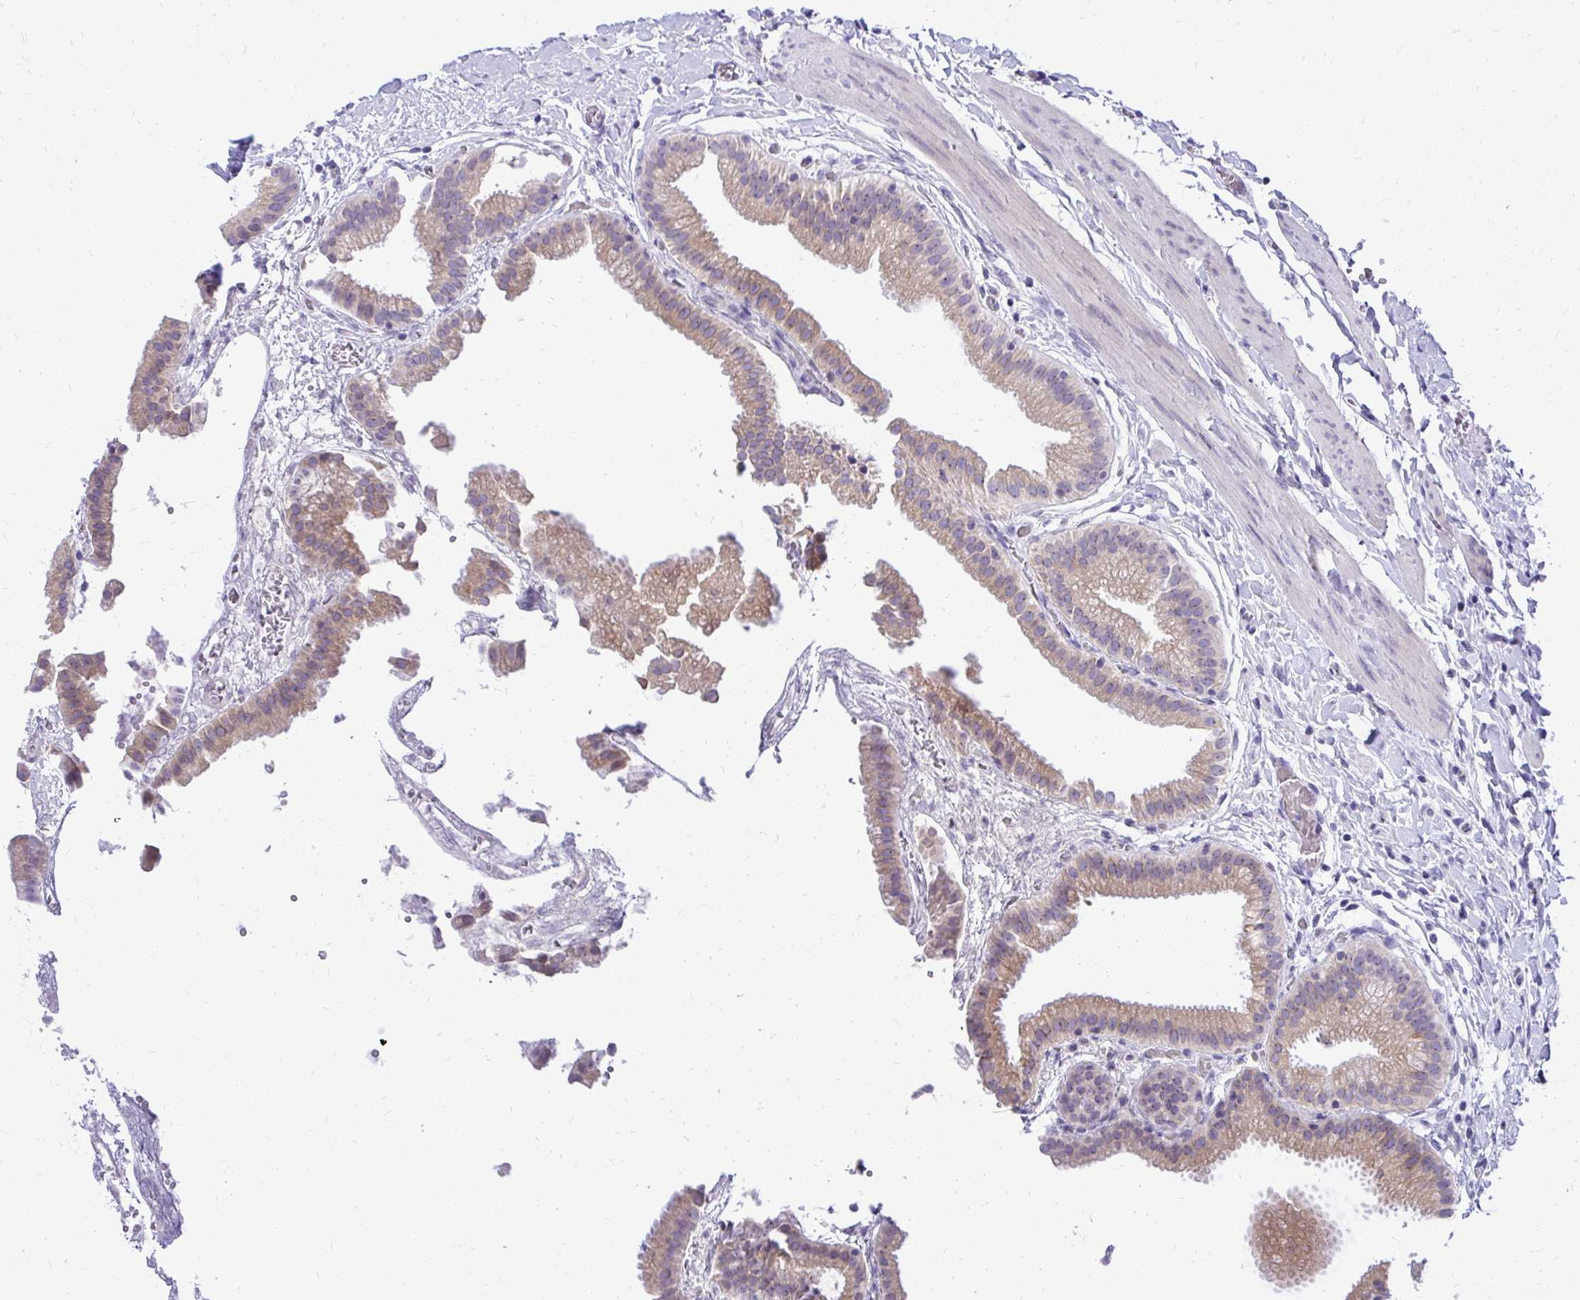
{"staining": {"intensity": "weak", "quantity": ">75%", "location": "cytoplasmic/membranous"}, "tissue": "gallbladder", "cell_type": "Glandular cells", "image_type": "normal", "snomed": [{"axis": "morphology", "description": "Normal tissue, NOS"}, {"axis": "topography", "description": "Gallbladder"}], "caption": "IHC of benign human gallbladder shows low levels of weak cytoplasmic/membranous expression in approximately >75% of glandular cells.", "gene": "NIFK", "patient": {"sex": "female", "age": 63}}